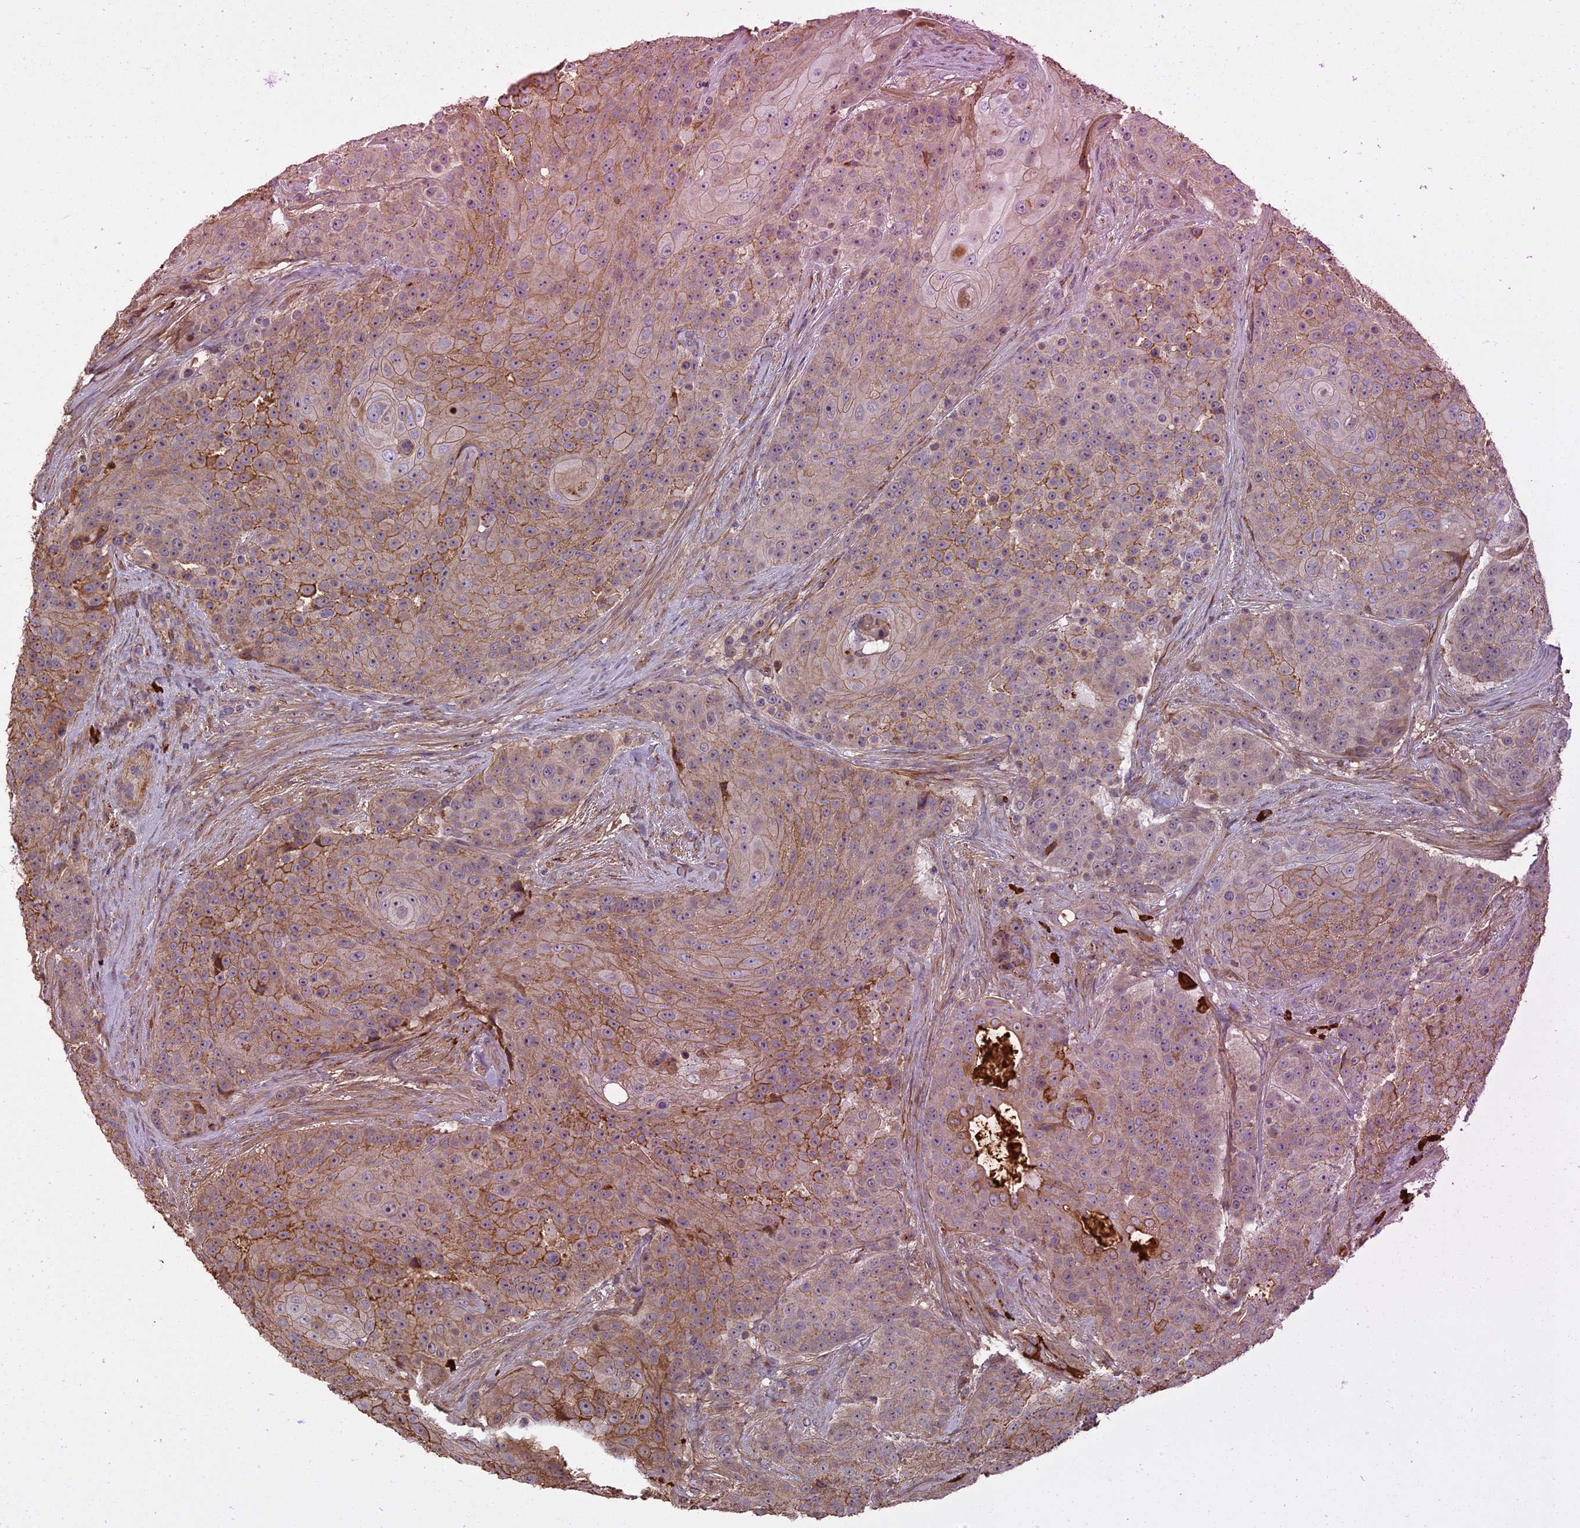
{"staining": {"intensity": "moderate", "quantity": "25%-75%", "location": "cytoplasmic/membranous"}, "tissue": "urothelial cancer", "cell_type": "Tumor cells", "image_type": "cancer", "snomed": [{"axis": "morphology", "description": "Urothelial carcinoma, High grade"}, {"axis": "topography", "description": "Urinary bladder"}], "caption": "DAB (3,3'-diaminobenzidine) immunohistochemical staining of urothelial cancer displays moderate cytoplasmic/membranous protein staining in about 25%-75% of tumor cells.", "gene": "ERMAP", "patient": {"sex": "female", "age": 63}}